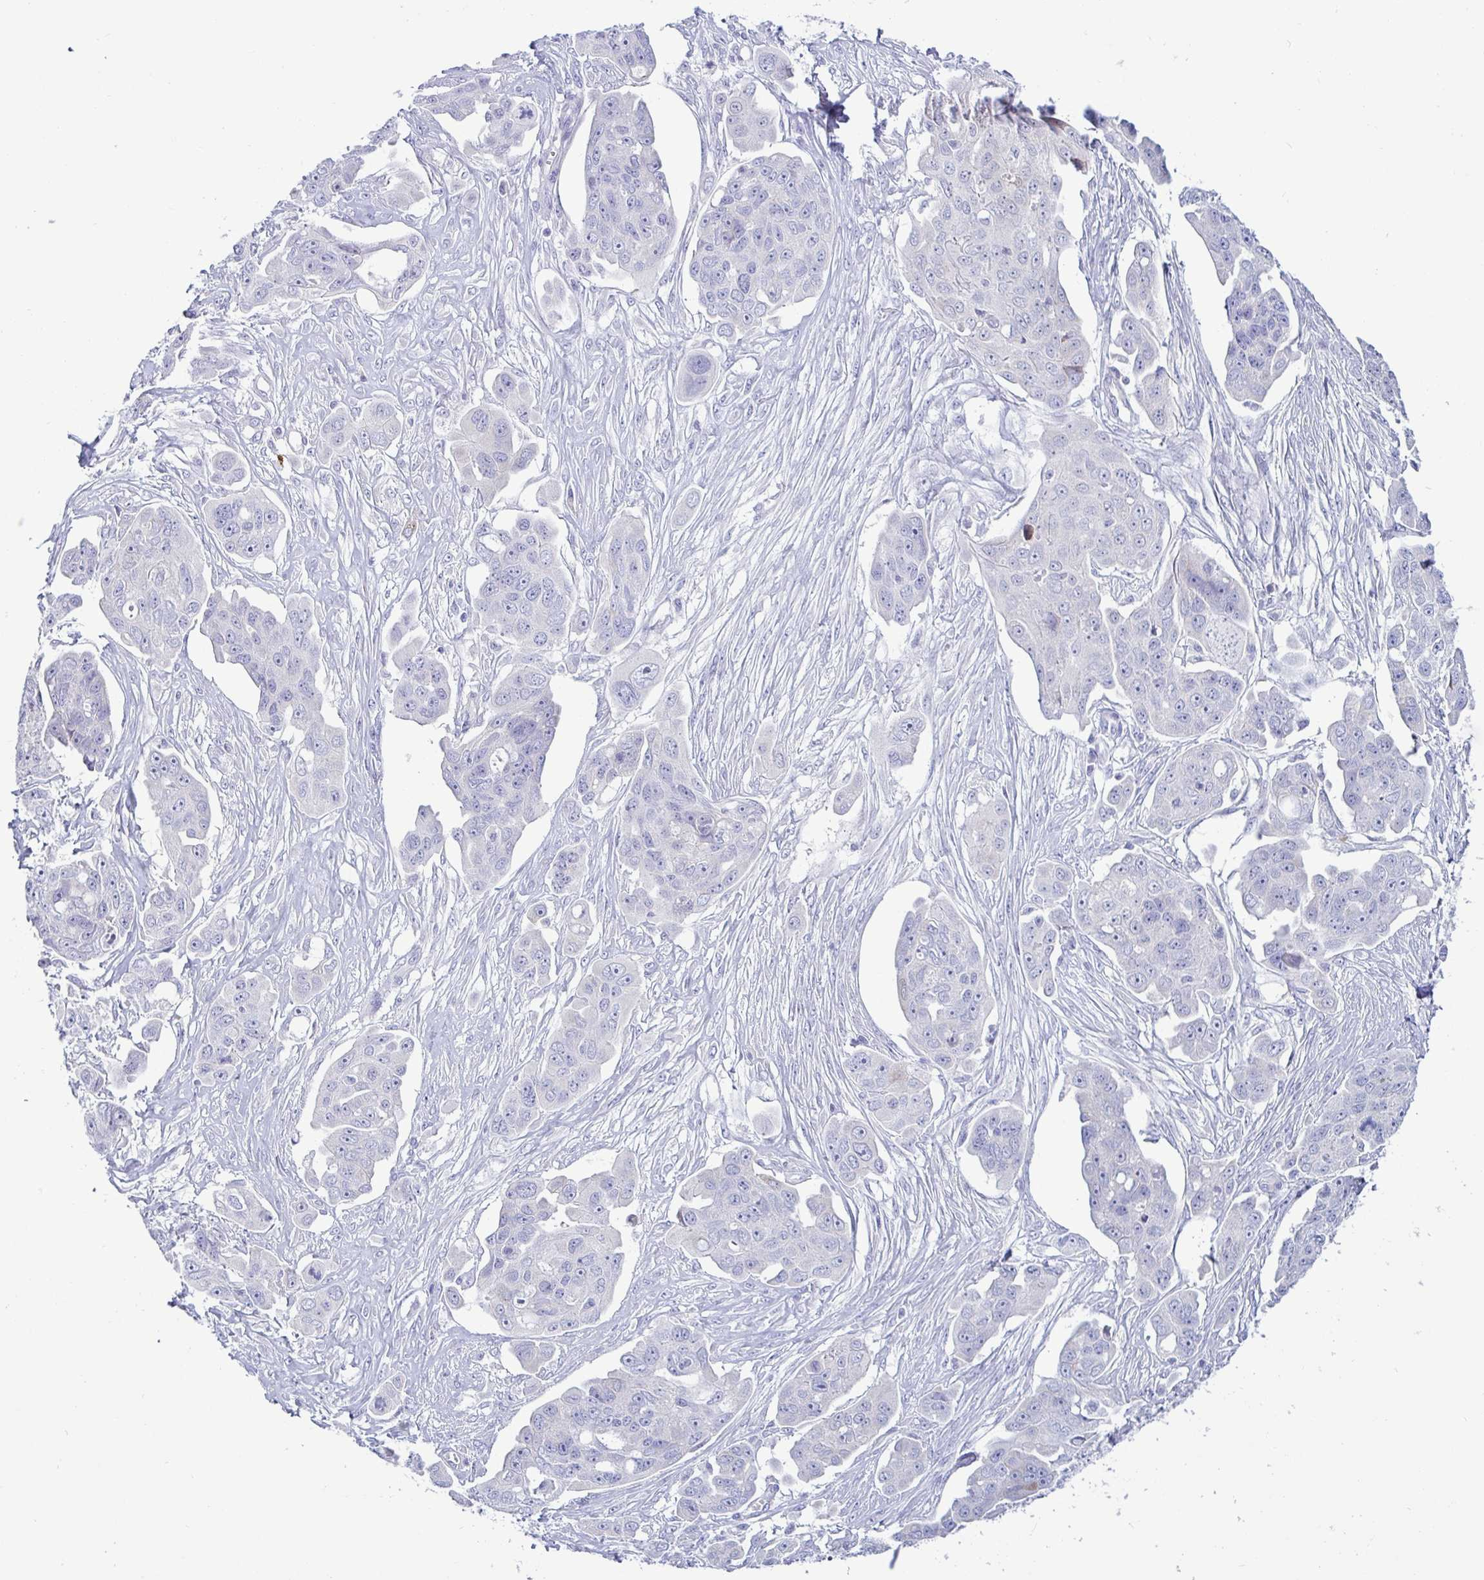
{"staining": {"intensity": "negative", "quantity": "none", "location": "none"}, "tissue": "ovarian cancer", "cell_type": "Tumor cells", "image_type": "cancer", "snomed": [{"axis": "morphology", "description": "Carcinoma, endometroid"}, {"axis": "topography", "description": "Ovary"}], "caption": "There is no significant staining in tumor cells of ovarian cancer (endometroid carcinoma).", "gene": "TFPI2", "patient": {"sex": "female", "age": 70}}